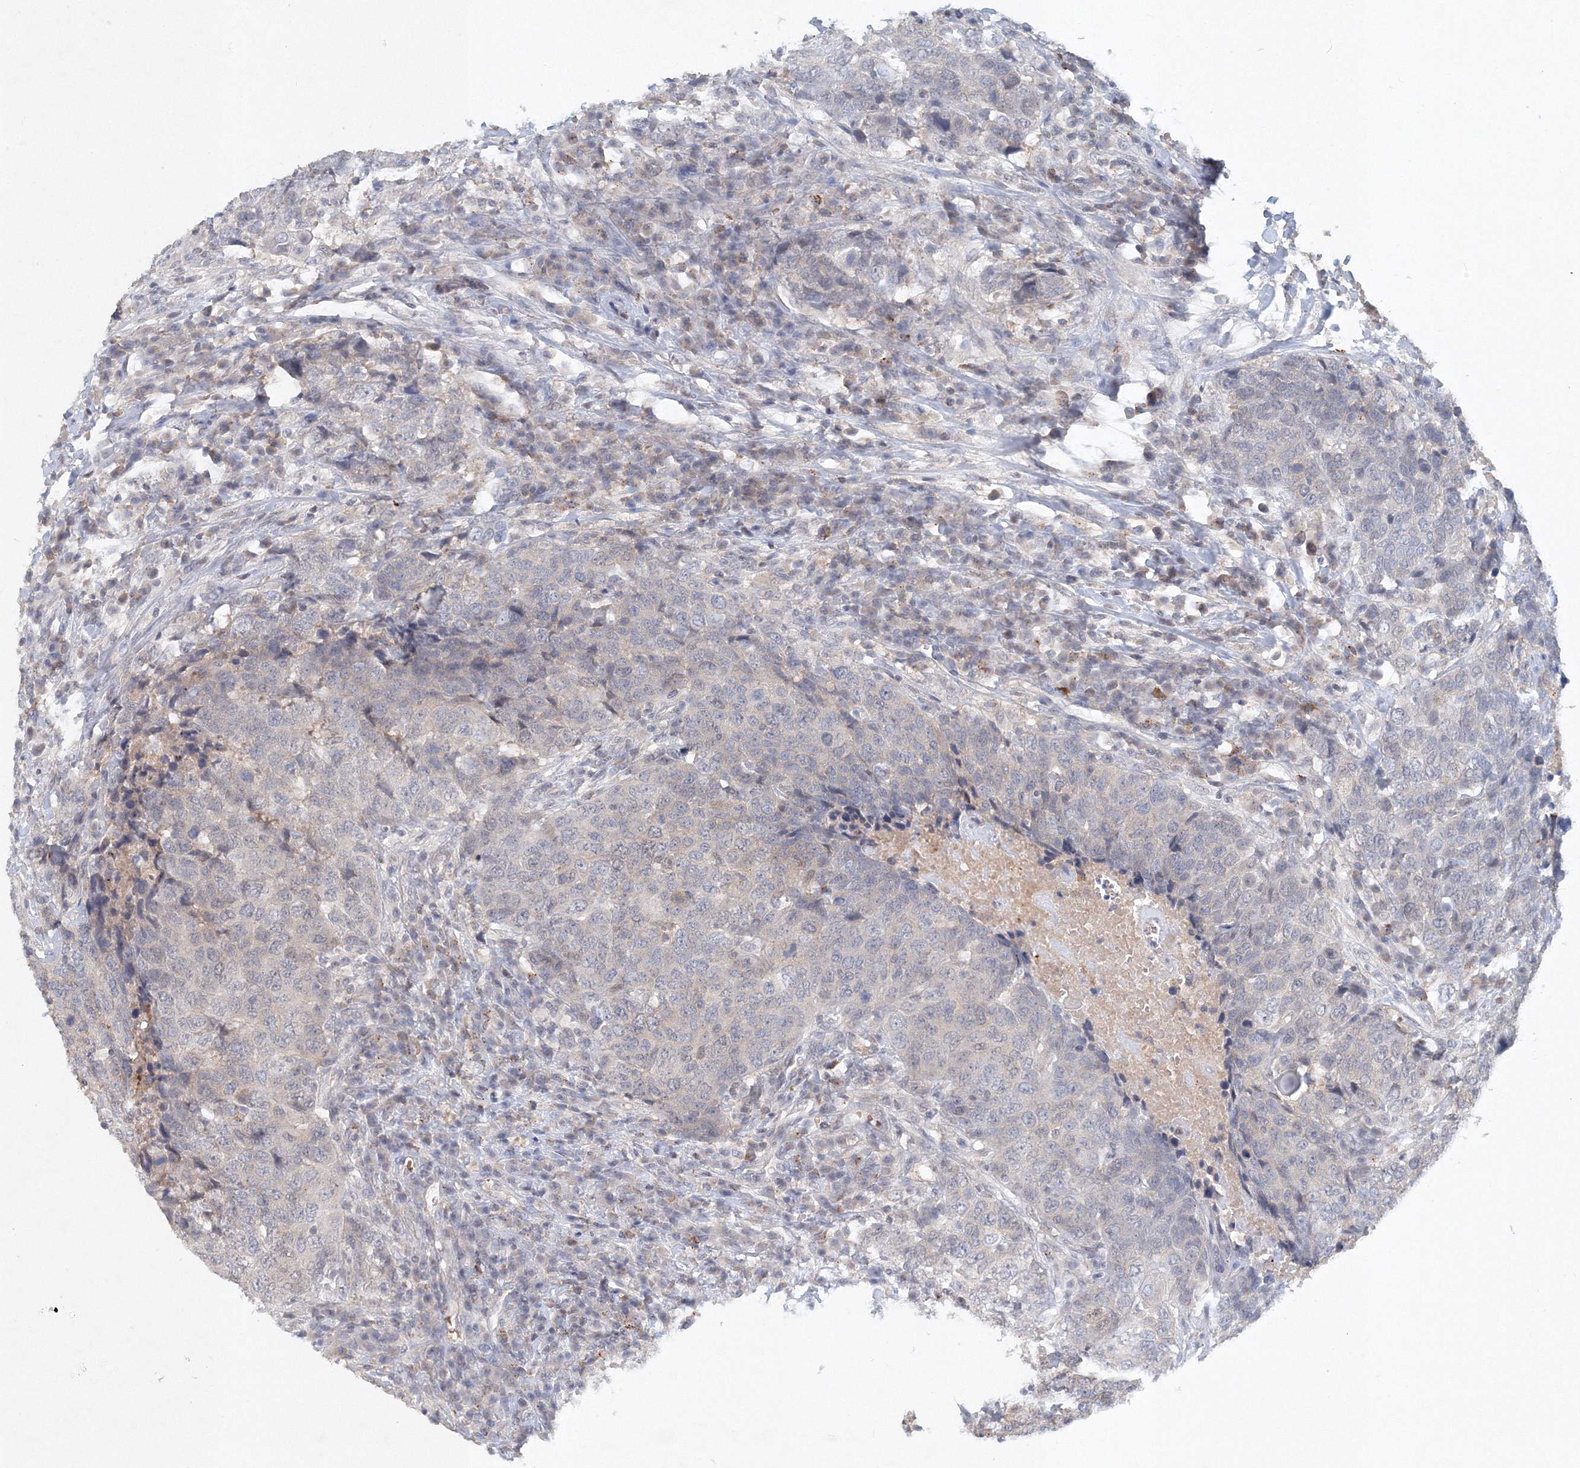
{"staining": {"intensity": "negative", "quantity": "none", "location": "none"}, "tissue": "head and neck cancer", "cell_type": "Tumor cells", "image_type": "cancer", "snomed": [{"axis": "morphology", "description": "Squamous cell carcinoma, NOS"}, {"axis": "topography", "description": "Head-Neck"}], "caption": "The IHC micrograph has no significant expression in tumor cells of head and neck squamous cell carcinoma tissue.", "gene": "SH3BP5", "patient": {"sex": "male", "age": 66}}